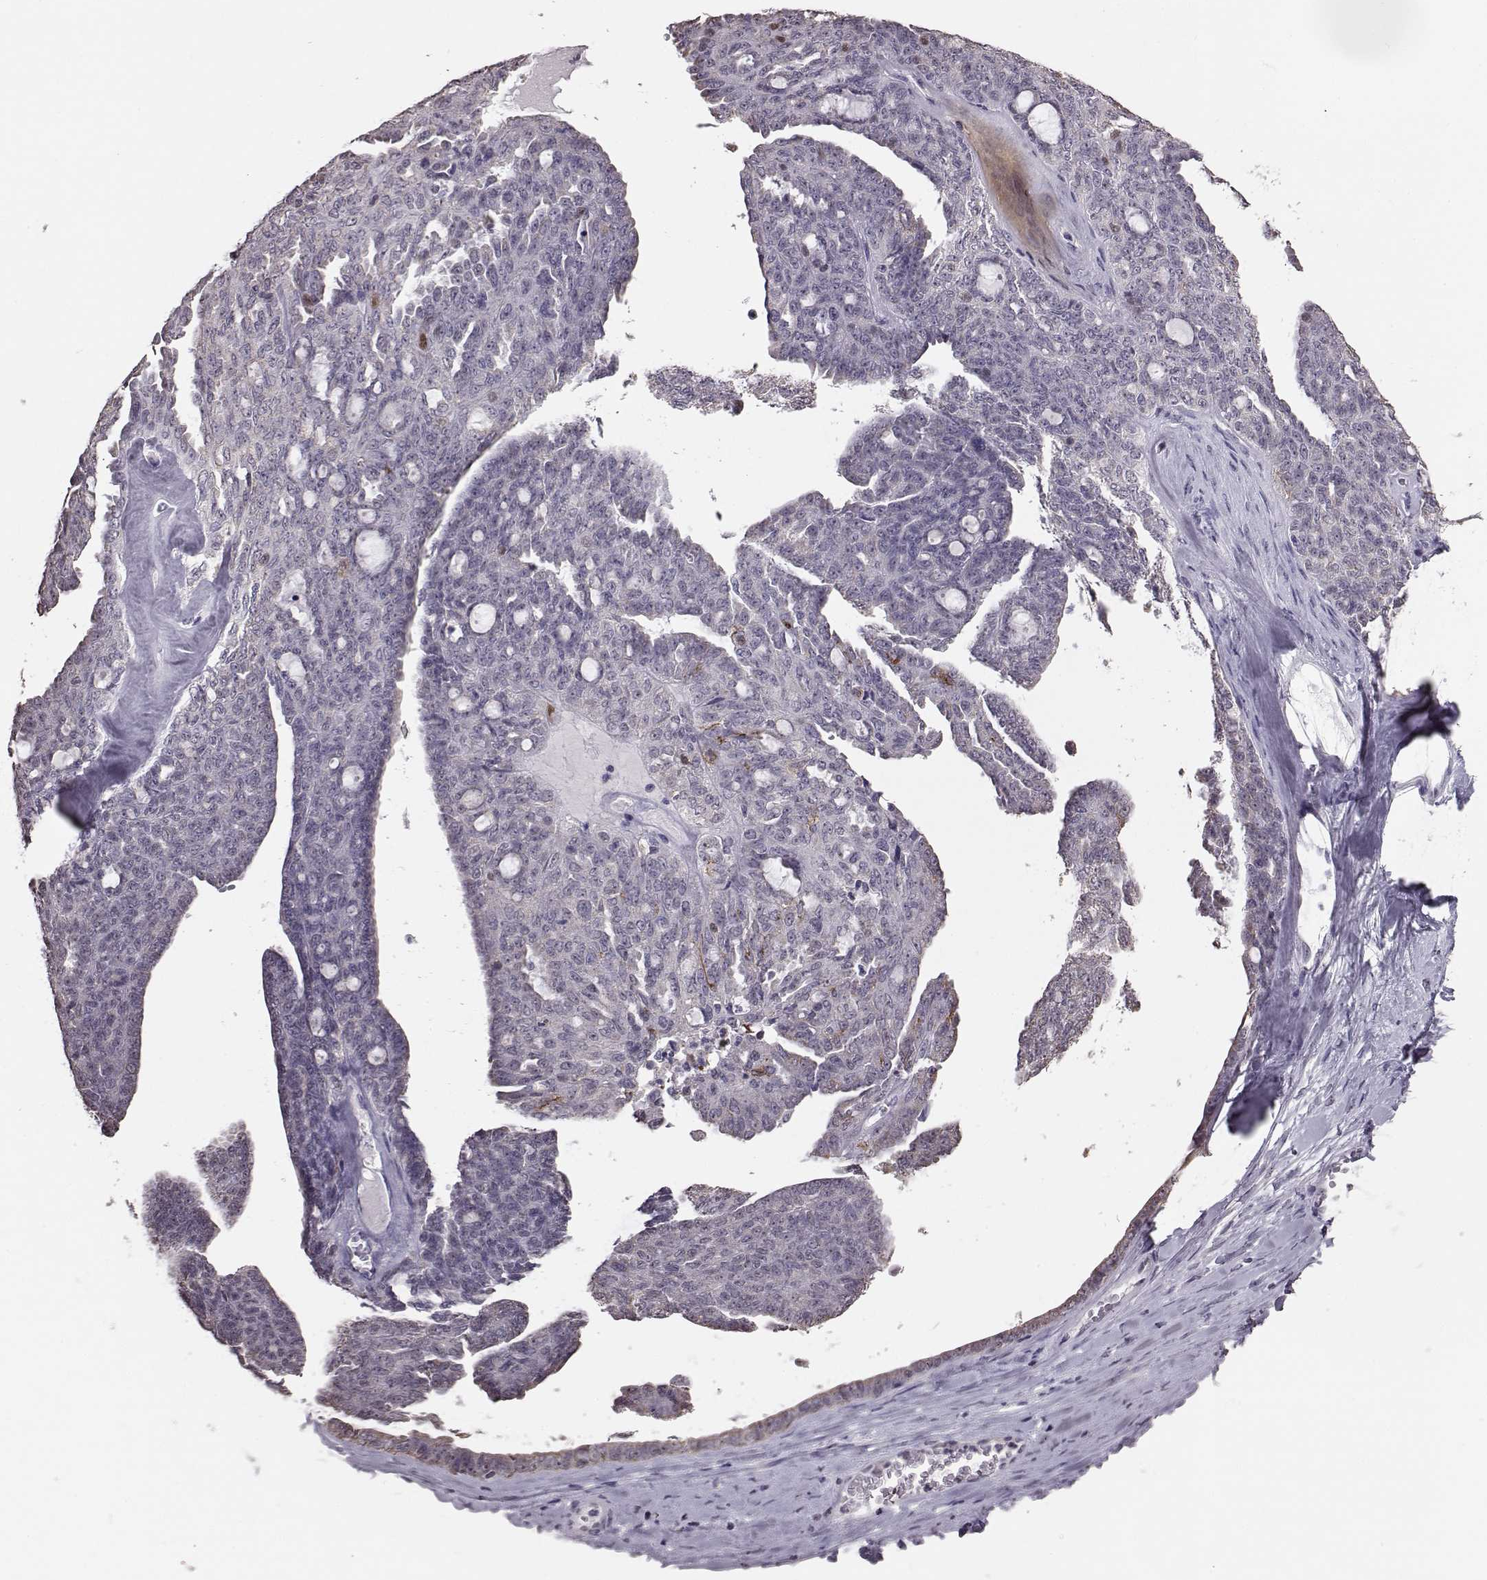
{"staining": {"intensity": "negative", "quantity": "none", "location": "none"}, "tissue": "ovarian cancer", "cell_type": "Tumor cells", "image_type": "cancer", "snomed": [{"axis": "morphology", "description": "Cystadenocarcinoma, serous, NOS"}, {"axis": "topography", "description": "Ovary"}], "caption": "DAB (3,3'-diaminobenzidine) immunohistochemical staining of human ovarian cancer reveals no significant expression in tumor cells. The staining was performed using DAB (3,3'-diaminobenzidine) to visualize the protein expression in brown, while the nuclei were stained in blue with hematoxylin (Magnification: 20x).", "gene": "ALDH3A1", "patient": {"sex": "female", "age": 71}}